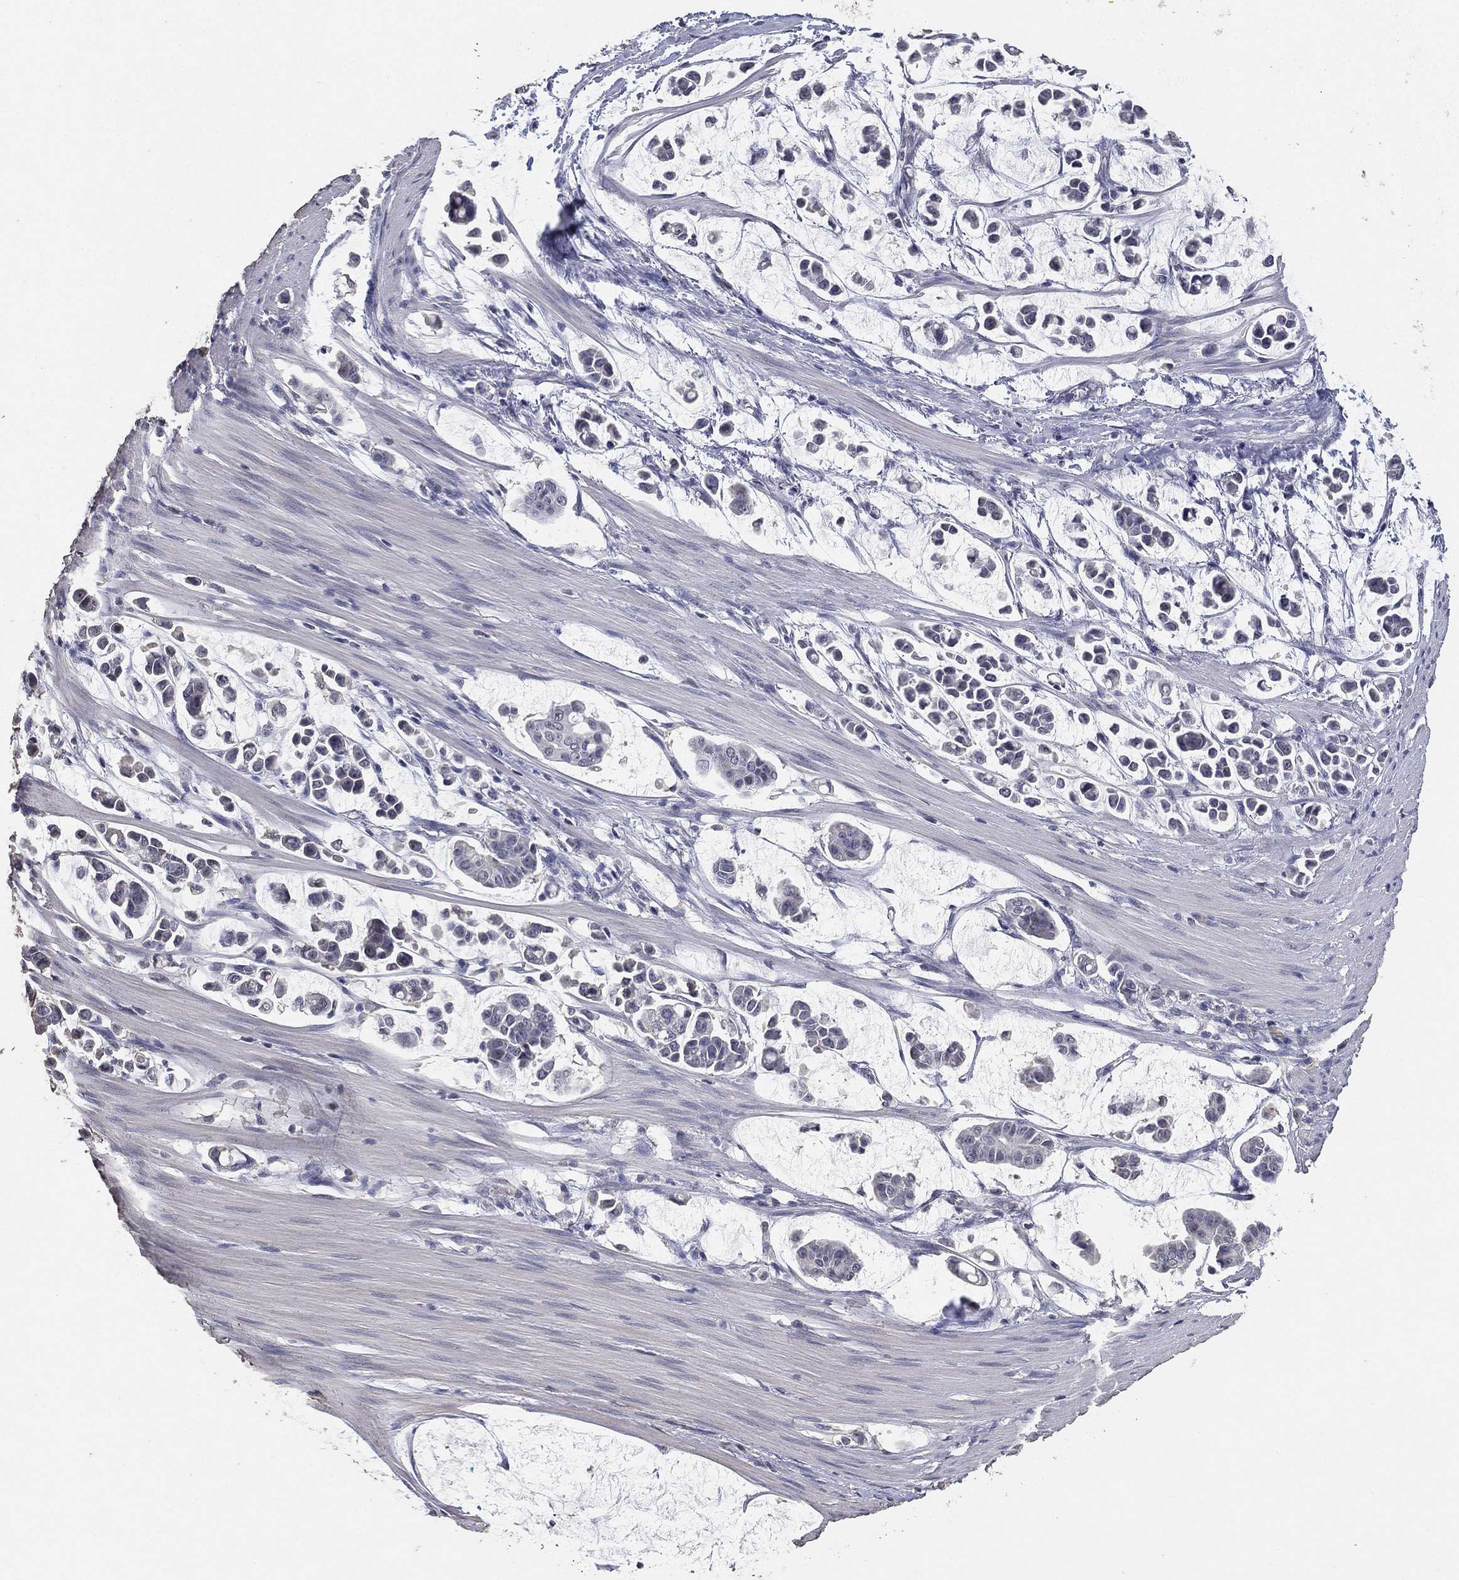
{"staining": {"intensity": "negative", "quantity": "none", "location": "none"}, "tissue": "stomach cancer", "cell_type": "Tumor cells", "image_type": "cancer", "snomed": [{"axis": "morphology", "description": "Adenocarcinoma, NOS"}, {"axis": "topography", "description": "Stomach"}], "caption": "Tumor cells are negative for protein expression in human stomach adenocarcinoma.", "gene": "DSG1", "patient": {"sex": "male", "age": 82}}